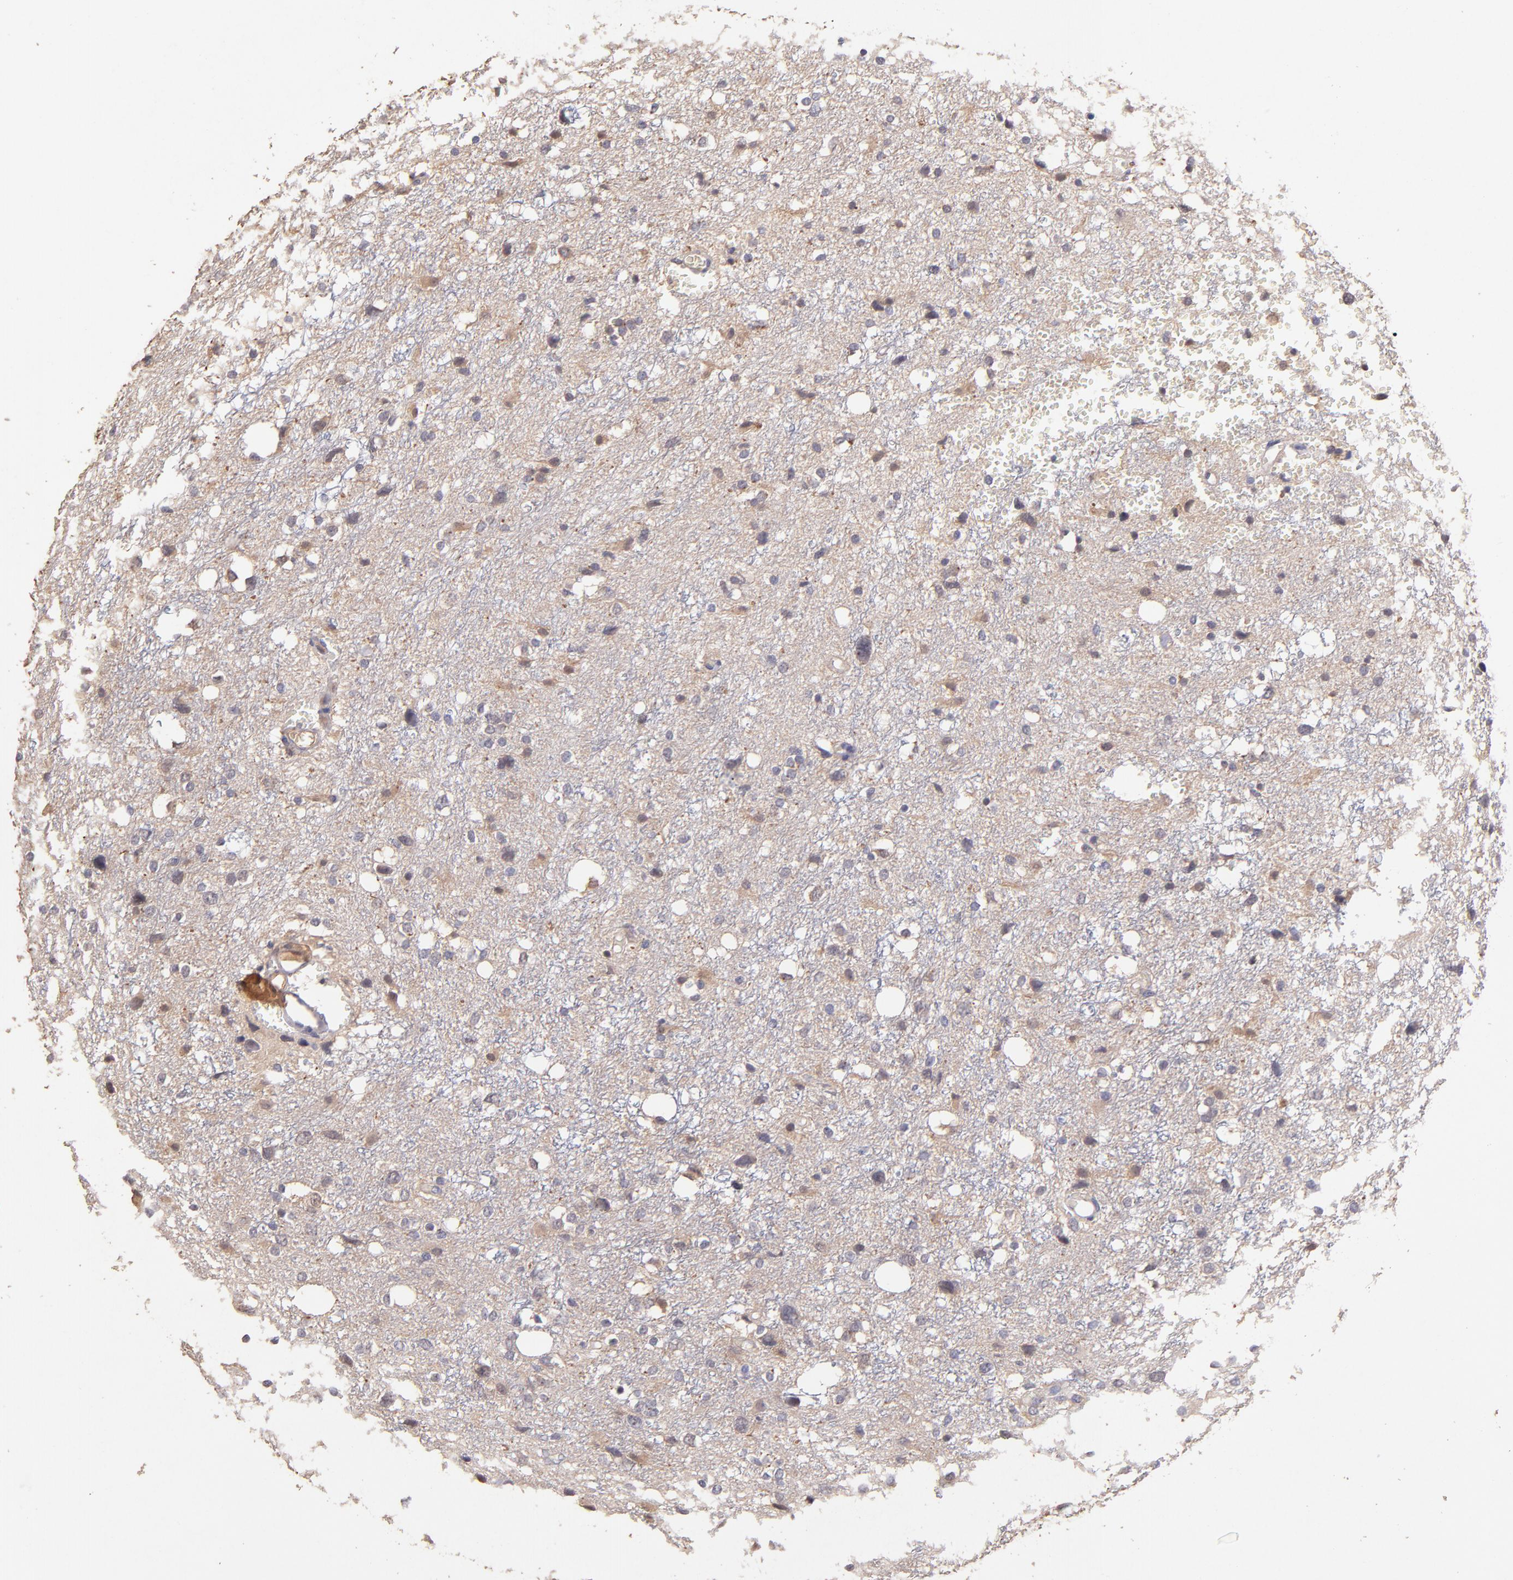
{"staining": {"intensity": "weak", "quantity": "<25%", "location": "cytoplasmic/membranous"}, "tissue": "glioma", "cell_type": "Tumor cells", "image_type": "cancer", "snomed": [{"axis": "morphology", "description": "Glioma, malignant, High grade"}, {"axis": "topography", "description": "Brain"}], "caption": "A high-resolution histopathology image shows immunohistochemistry (IHC) staining of malignant glioma (high-grade), which demonstrates no significant expression in tumor cells.", "gene": "RNASEL", "patient": {"sex": "female", "age": 59}}